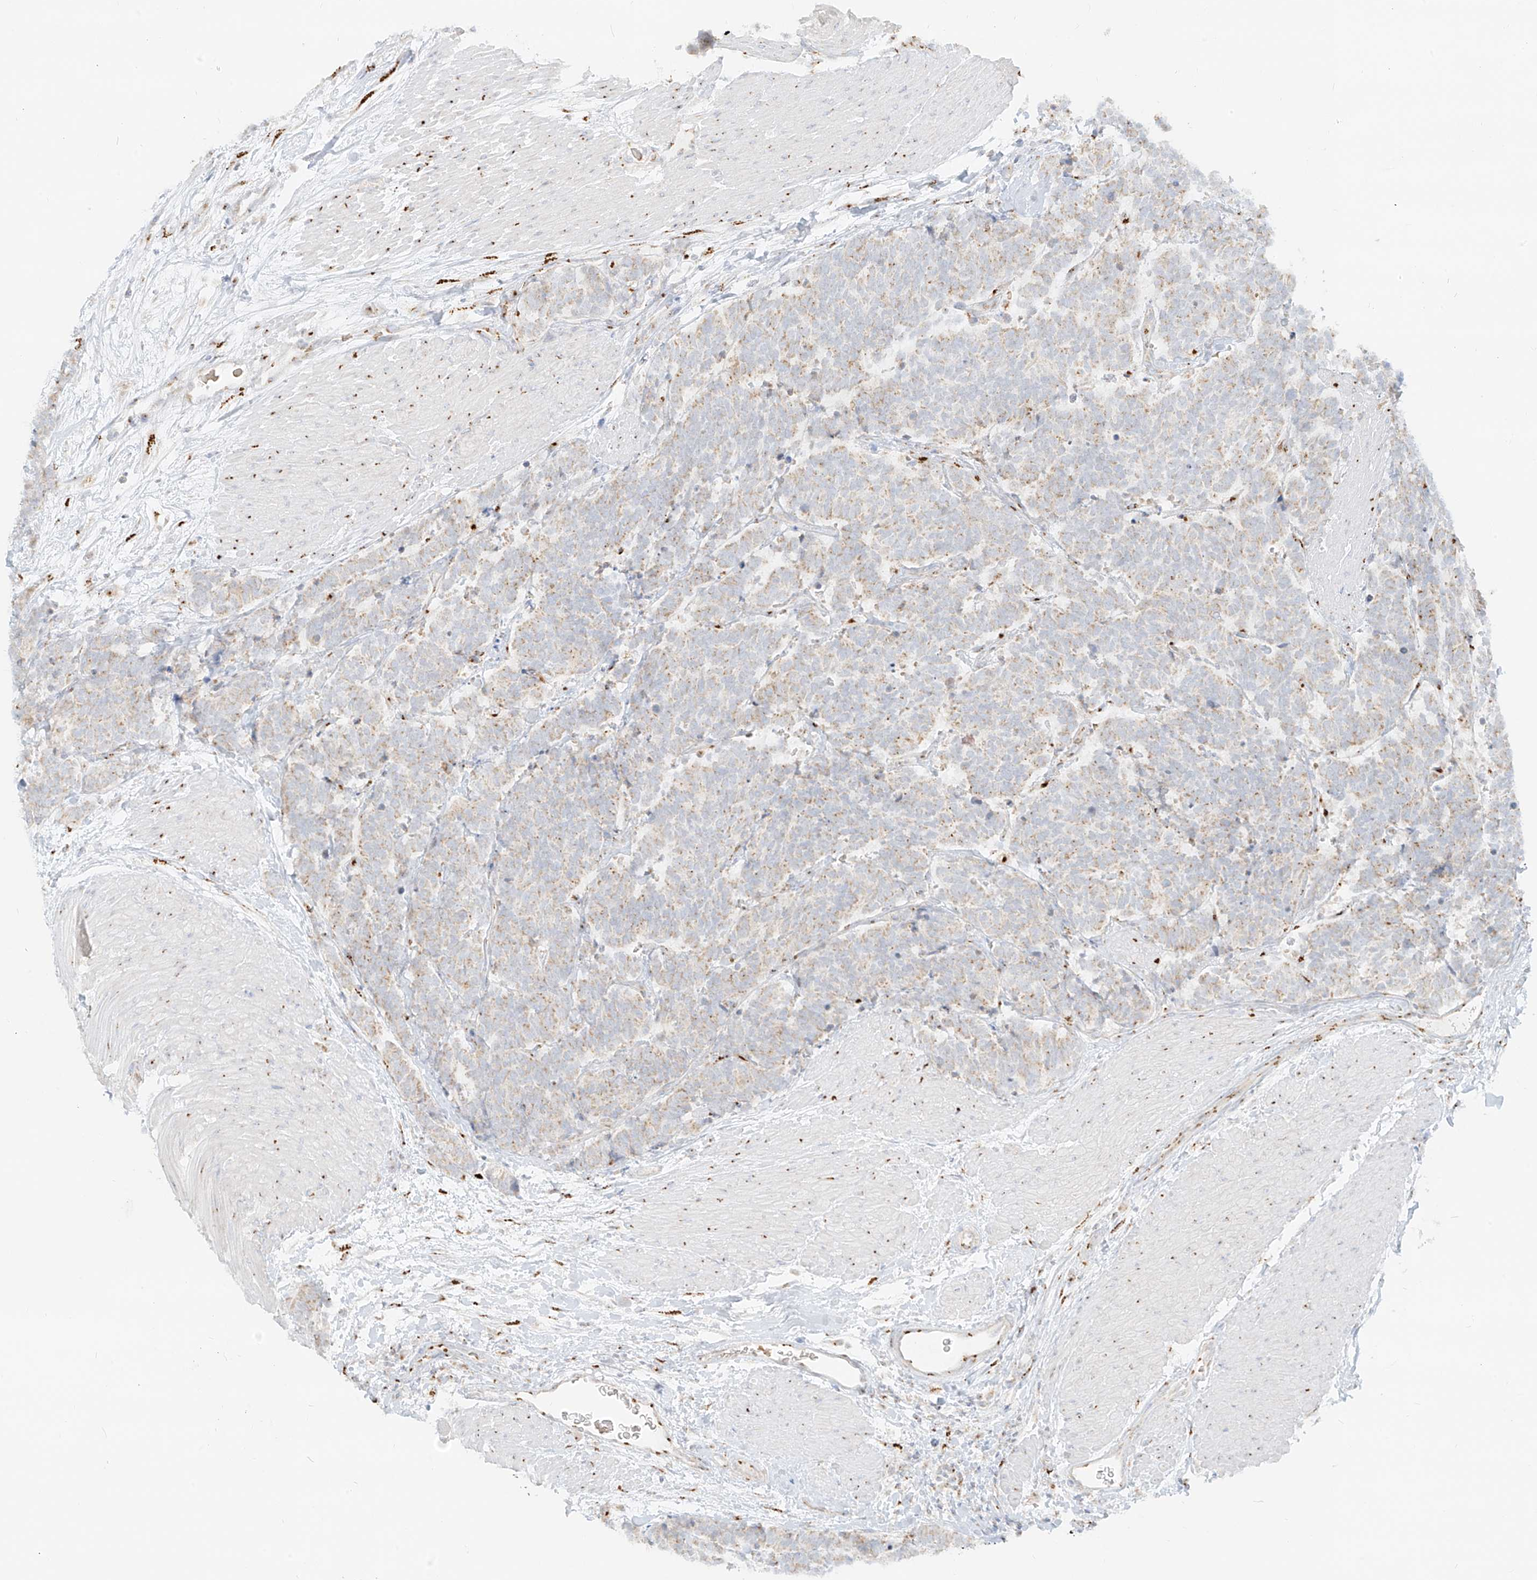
{"staining": {"intensity": "weak", "quantity": ">75%", "location": "cytoplasmic/membranous"}, "tissue": "carcinoid", "cell_type": "Tumor cells", "image_type": "cancer", "snomed": [{"axis": "morphology", "description": "Carcinoma, NOS"}, {"axis": "morphology", "description": "Carcinoid, malignant, NOS"}, {"axis": "topography", "description": "Urinary bladder"}], "caption": "High-power microscopy captured an immunohistochemistry (IHC) image of malignant carcinoid, revealing weak cytoplasmic/membranous positivity in about >75% of tumor cells.", "gene": "TMEM87B", "patient": {"sex": "male", "age": 57}}